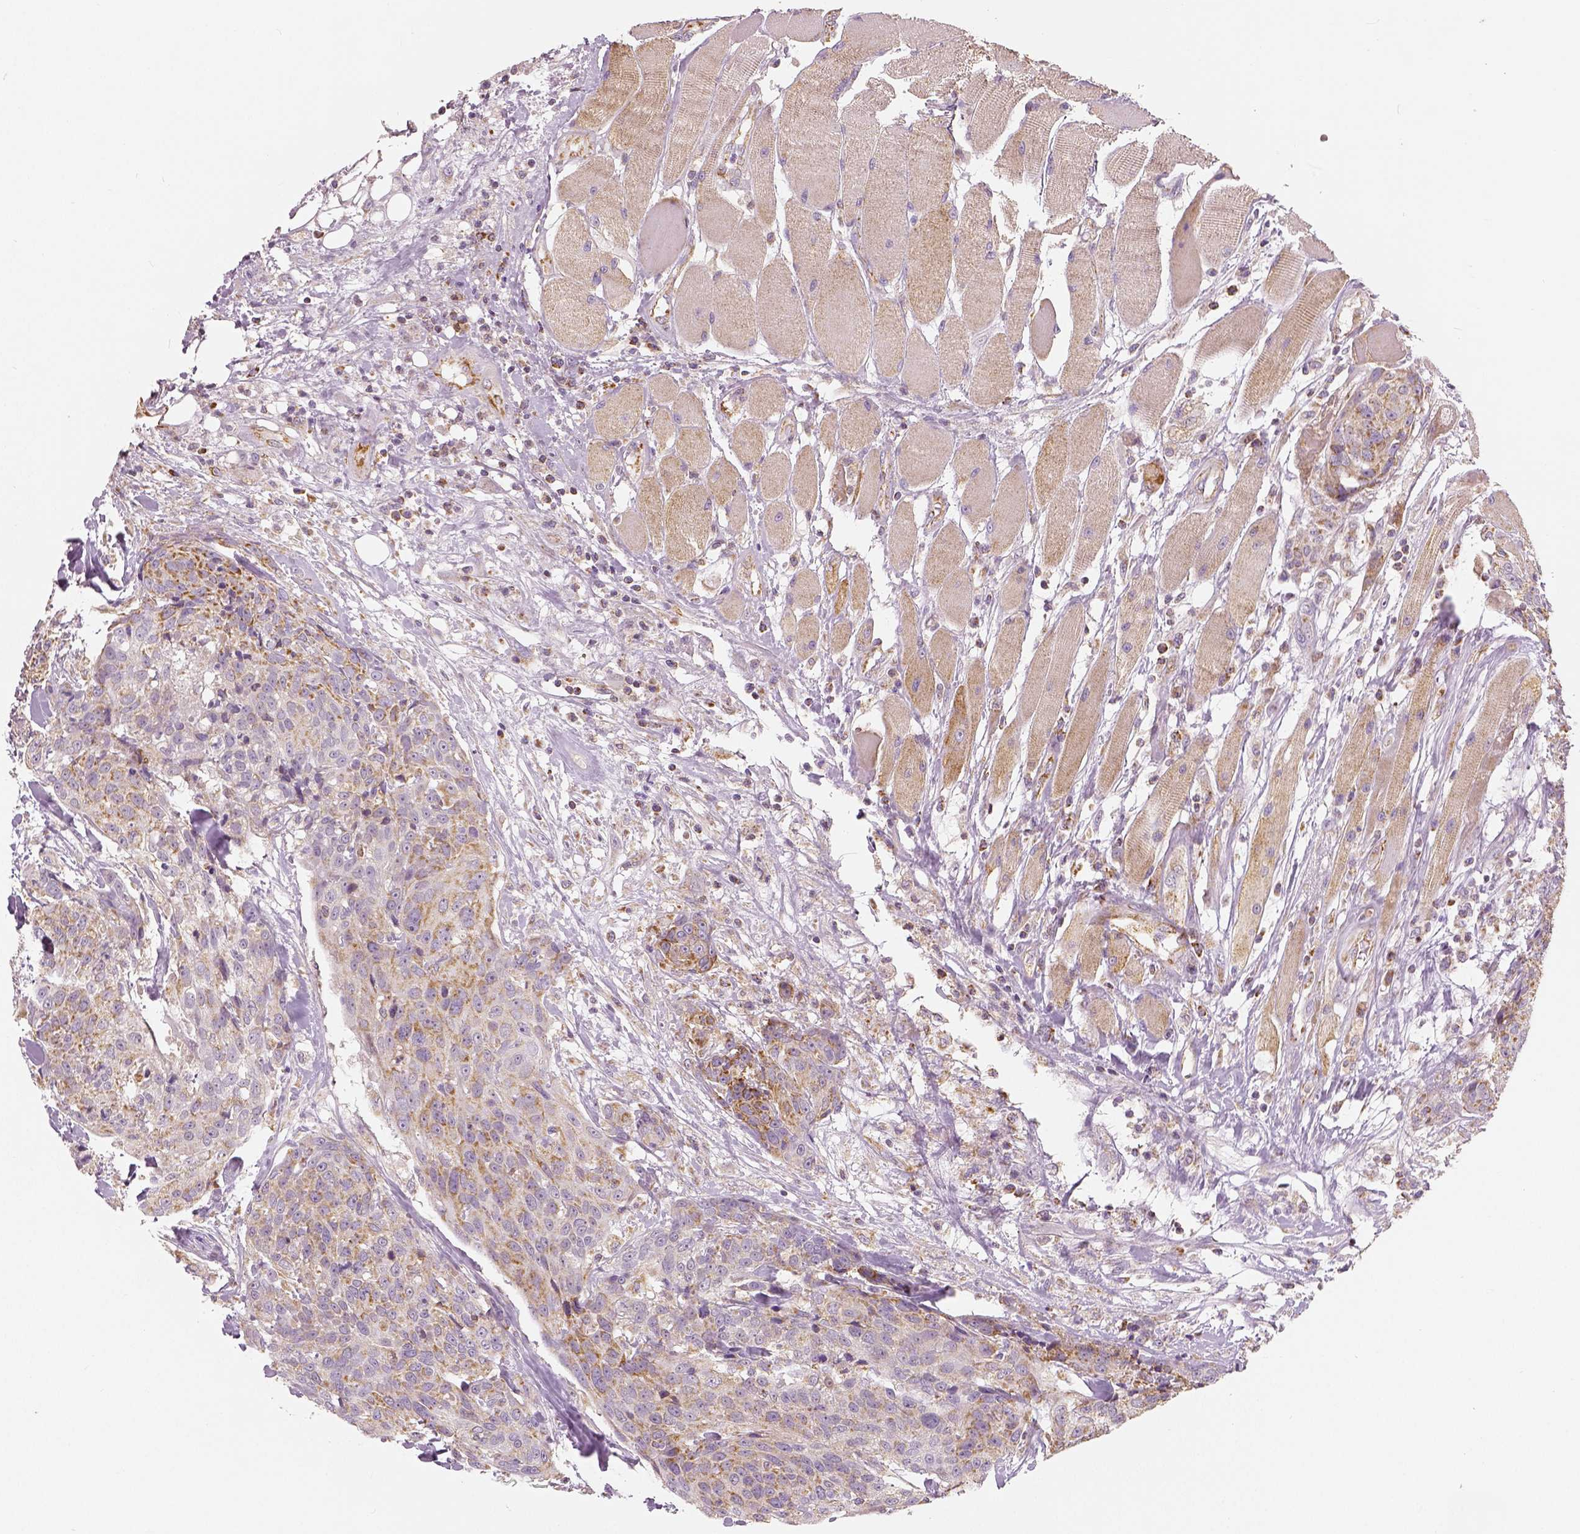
{"staining": {"intensity": "moderate", "quantity": ">75%", "location": "cytoplasmic/membranous"}, "tissue": "head and neck cancer", "cell_type": "Tumor cells", "image_type": "cancer", "snomed": [{"axis": "morphology", "description": "Squamous cell carcinoma, NOS"}, {"axis": "topography", "description": "Oral tissue"}, {"axis": "topography", "description": "Head-Neck"}], "caption": "IHC of head and neck cancer (squamous cell carcinoma) shows medium levels of moderate cytoplasmic/membranous positivity in about >75% of tumor cells. (Stains: DAB (3,3'-diaminobenzidine) in brown, nuclei in blue, Microscopy: brightfield microscopy at high magnification).", "gene": "PGAM5", "patient": {"sex": "male", "age": 64}}